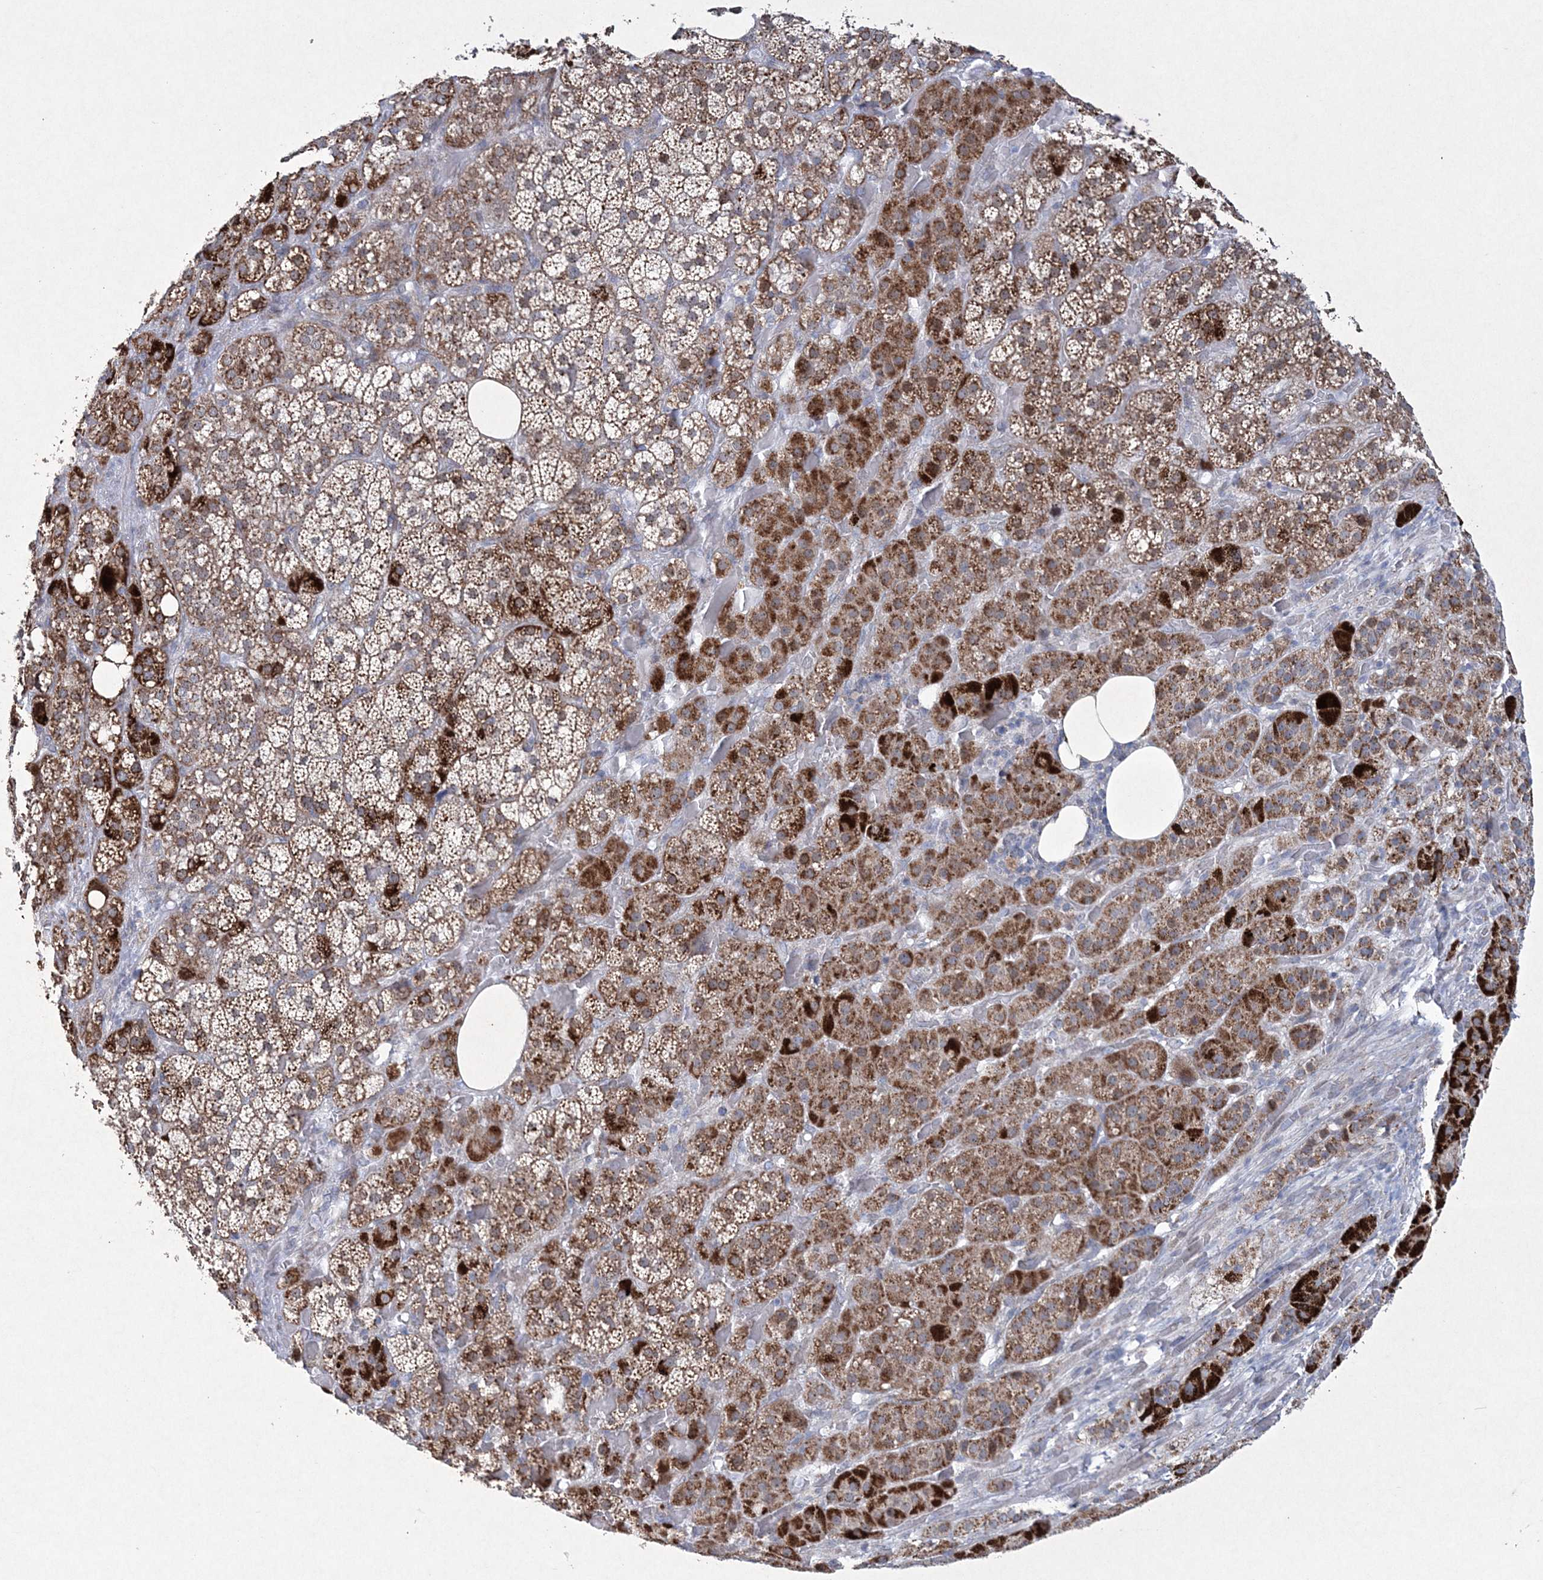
{"staining": {"intensity": "strong", "quantity": ">75%", "location": "cytoplasmic/membranous"}, "tissue": "adrenal gland", "cell_type": "Glandular cells", "image_type": "normal", "snomed": [{"axis": "morphology", "description": "Normal tissue, NOS"}, {"axis": "topography", "description": "Adrenal gland"}], "caption": "A high amount of strong cytoplasmic/membranous positivity is appreciated in about >75% of glandular cells in benign adrenal gland.", "gene": "CES4A", "patient": {"sex": "female", "age": 59}}